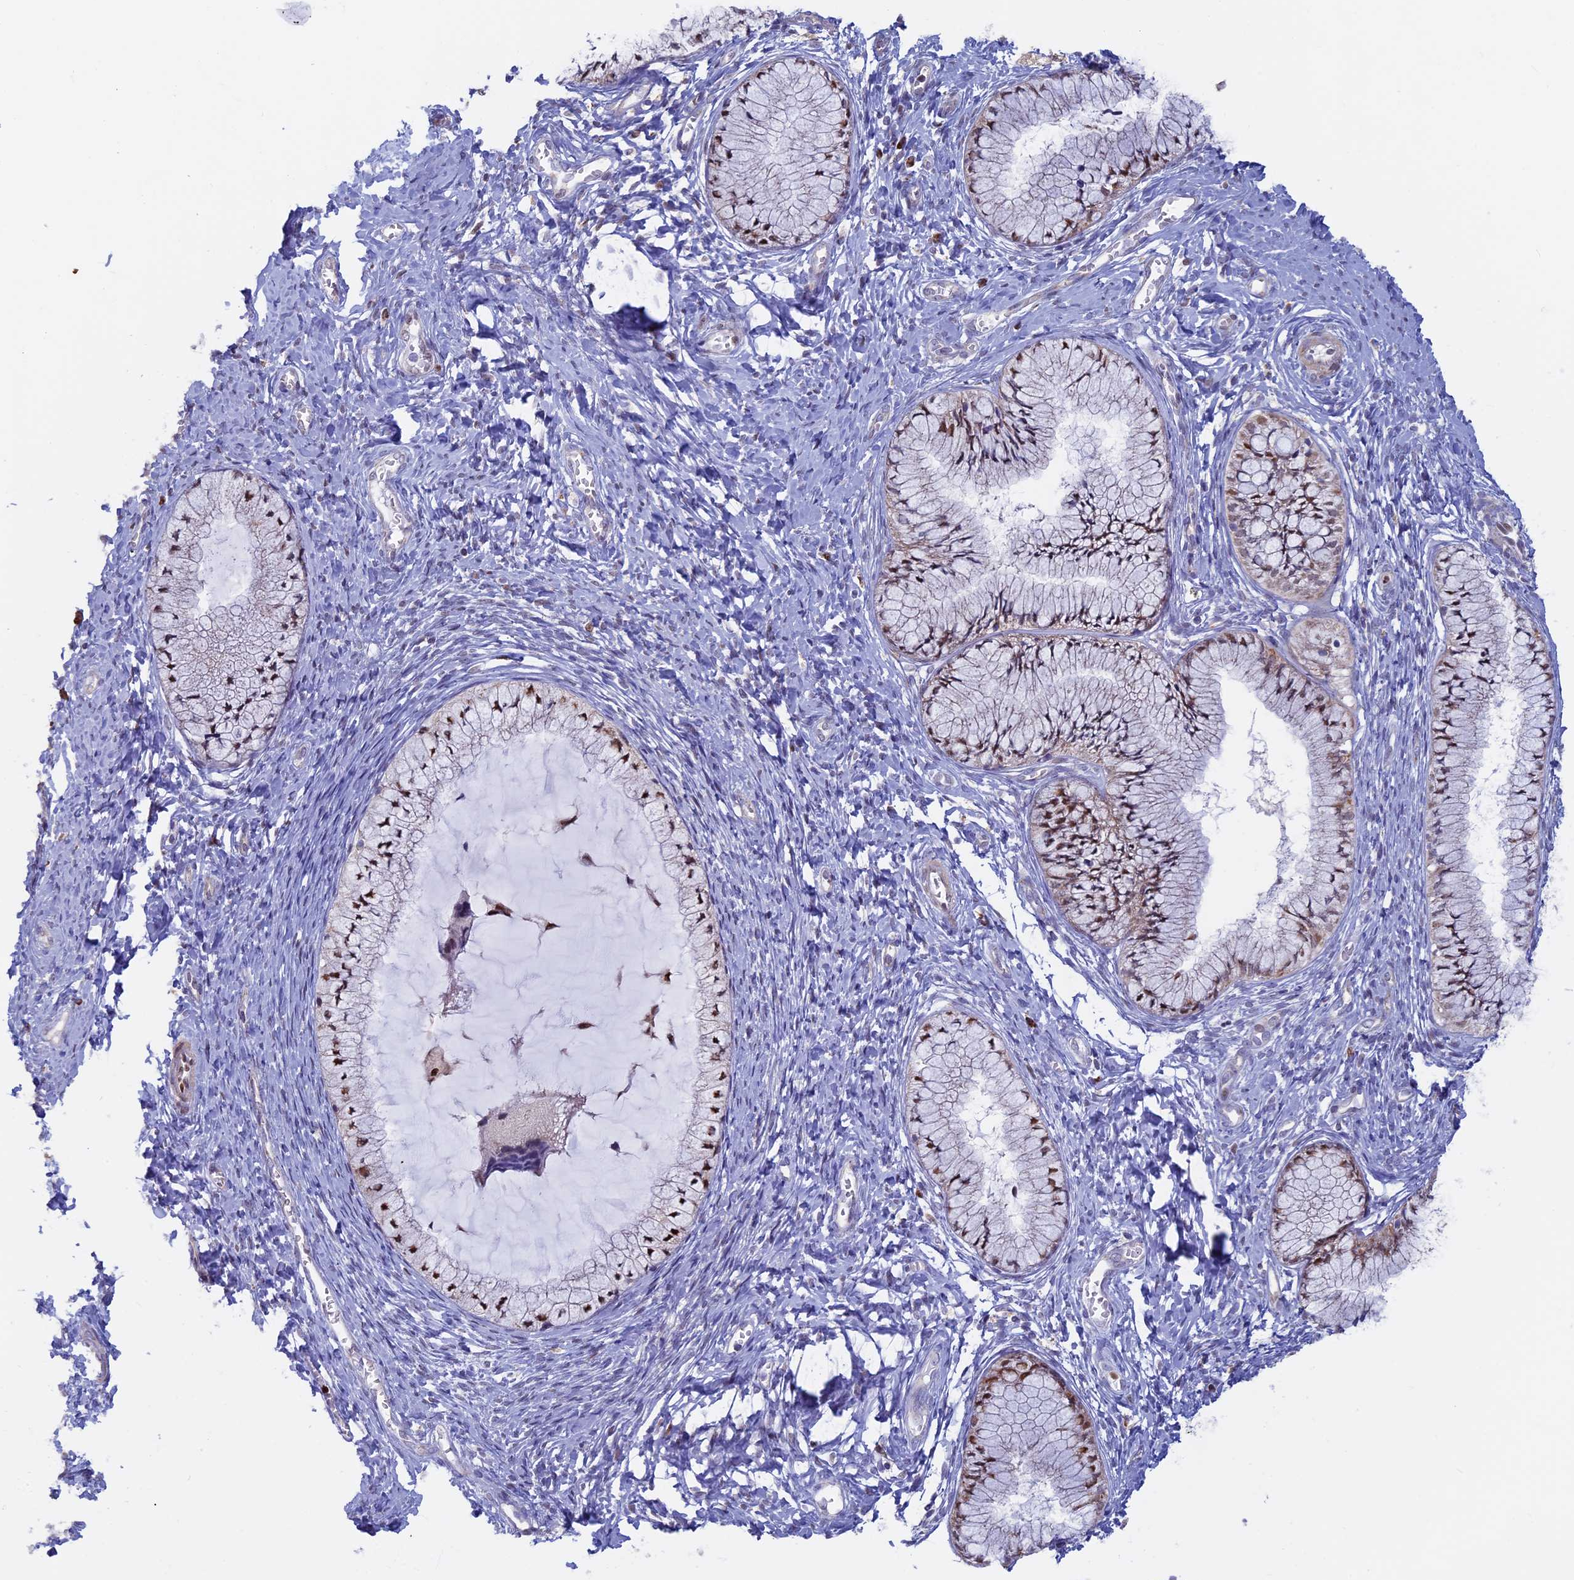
{"staining": {"intensity": "moderate", "quantity": "25%-75%", "location": "nuclear"}, "tissue": "cervix", "cell_type": "Glandular cells", "image_type": "normal", "snomed": [{"axis": "morphology", "description": "Normal tissue, NOS"}, {"axis": "topography", "description": "Cervix"}], "caption": "A brown stain shows moderate nuclear expression of a protein in glandular cells of benign human cervix. (DAB (3,3'-diaminobenzidine) IHC, brown staining for protein, blue staining for nuclei).", "gene": "ACSS1", "patient": {"sex": "female", "age": 42}}